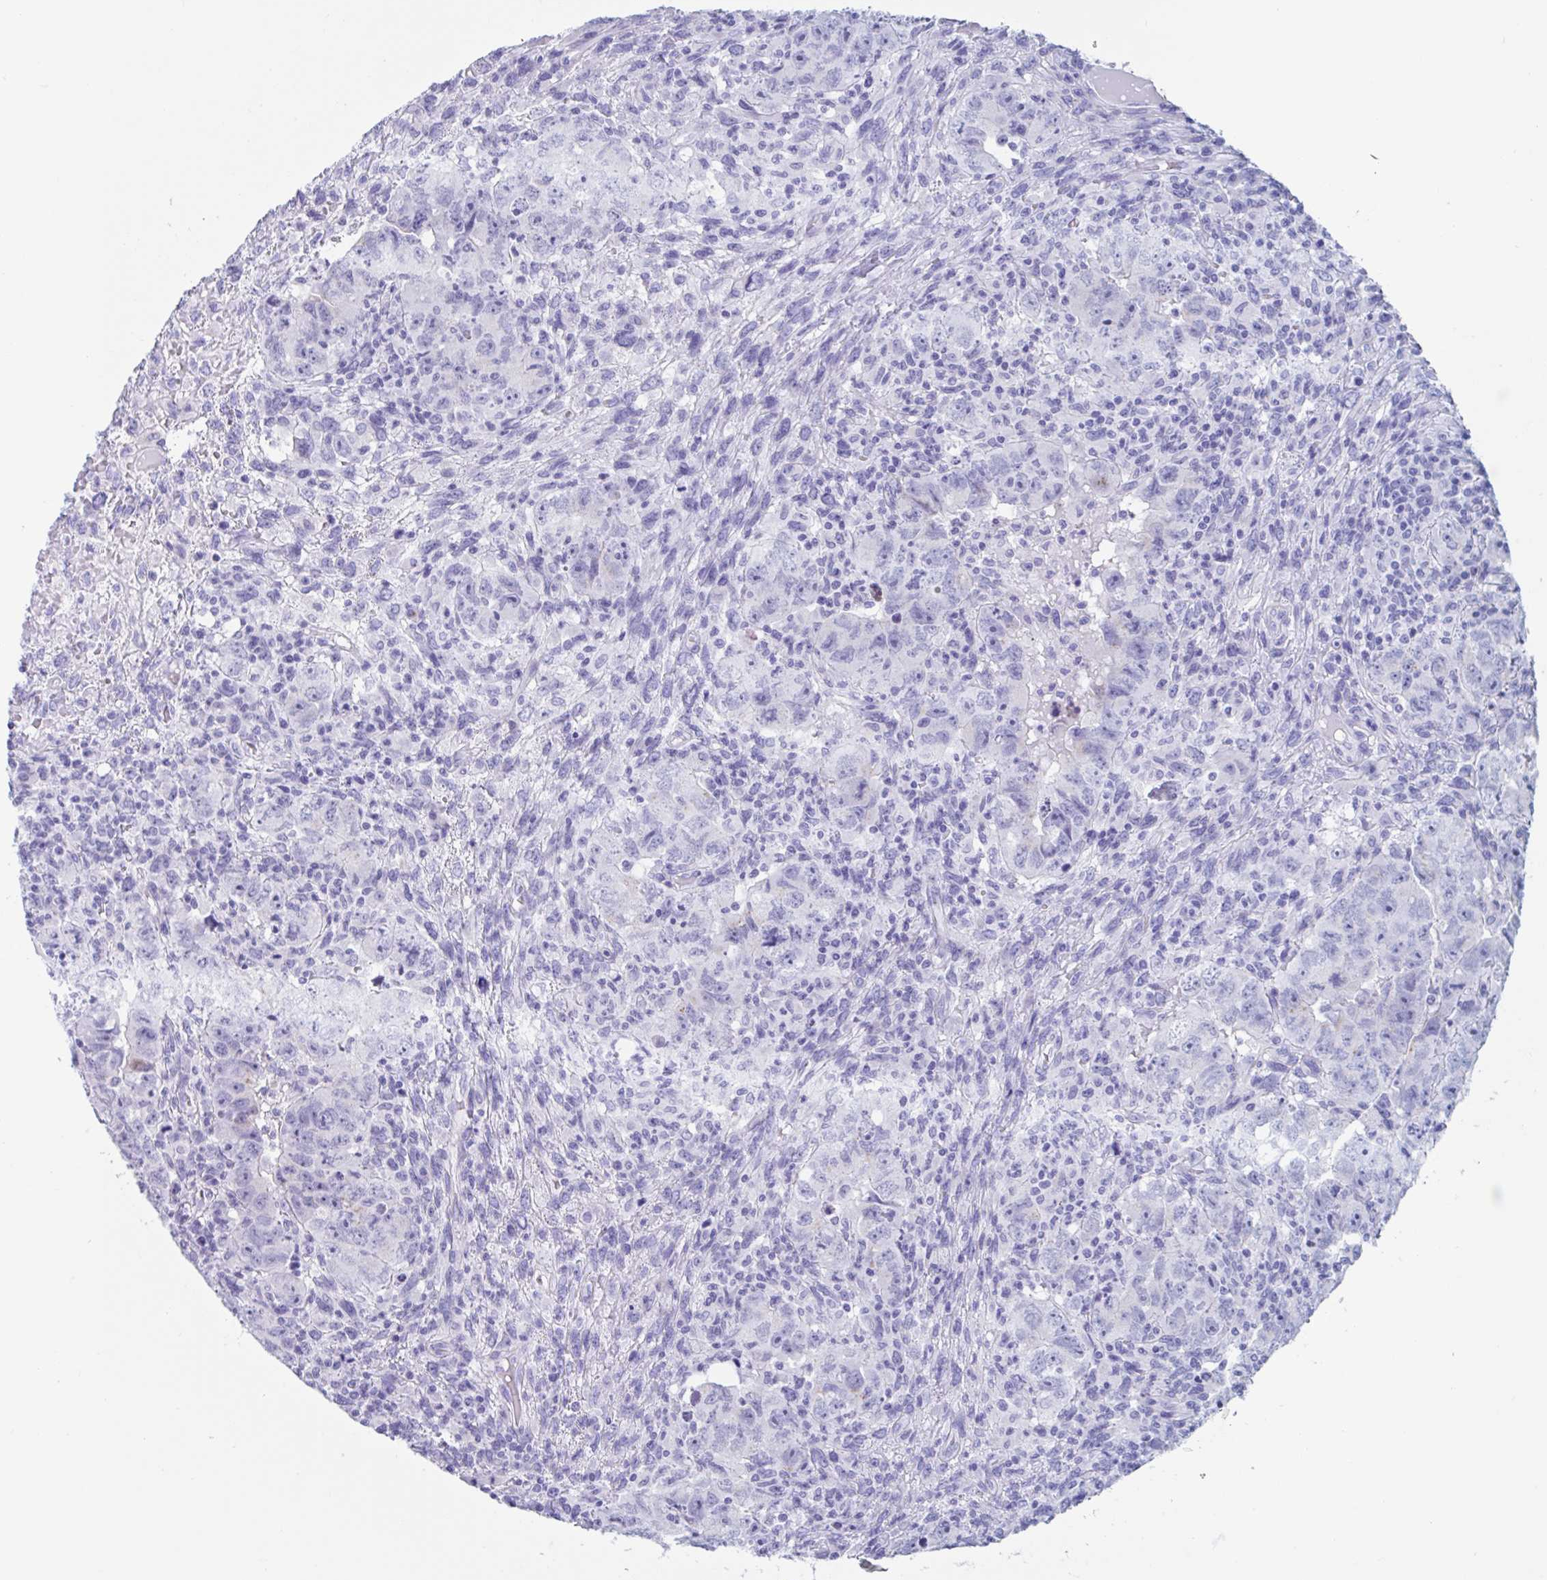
{"staining": {"intensity": "negative", "quantity": "none", "location": "none"}, "tissue": "testis cancer", "cell_type": "Tumor cells", "image_type": "cancer", "snomed": [{"axis": "morphology", "description": "Carcinoma, Embryonal, NOS"}, {"axis": "topography", "description": "Testis"}], "caption": "This photomicrograph is of embryonal carcinoma (testis) stained with immunohistochemistry to label a protein in brown with the nuclei are counter-stained blue. There is no positivity in tumor cells.", "gene": "CPTP", "patient": {"sex": "male", "age": 24}}